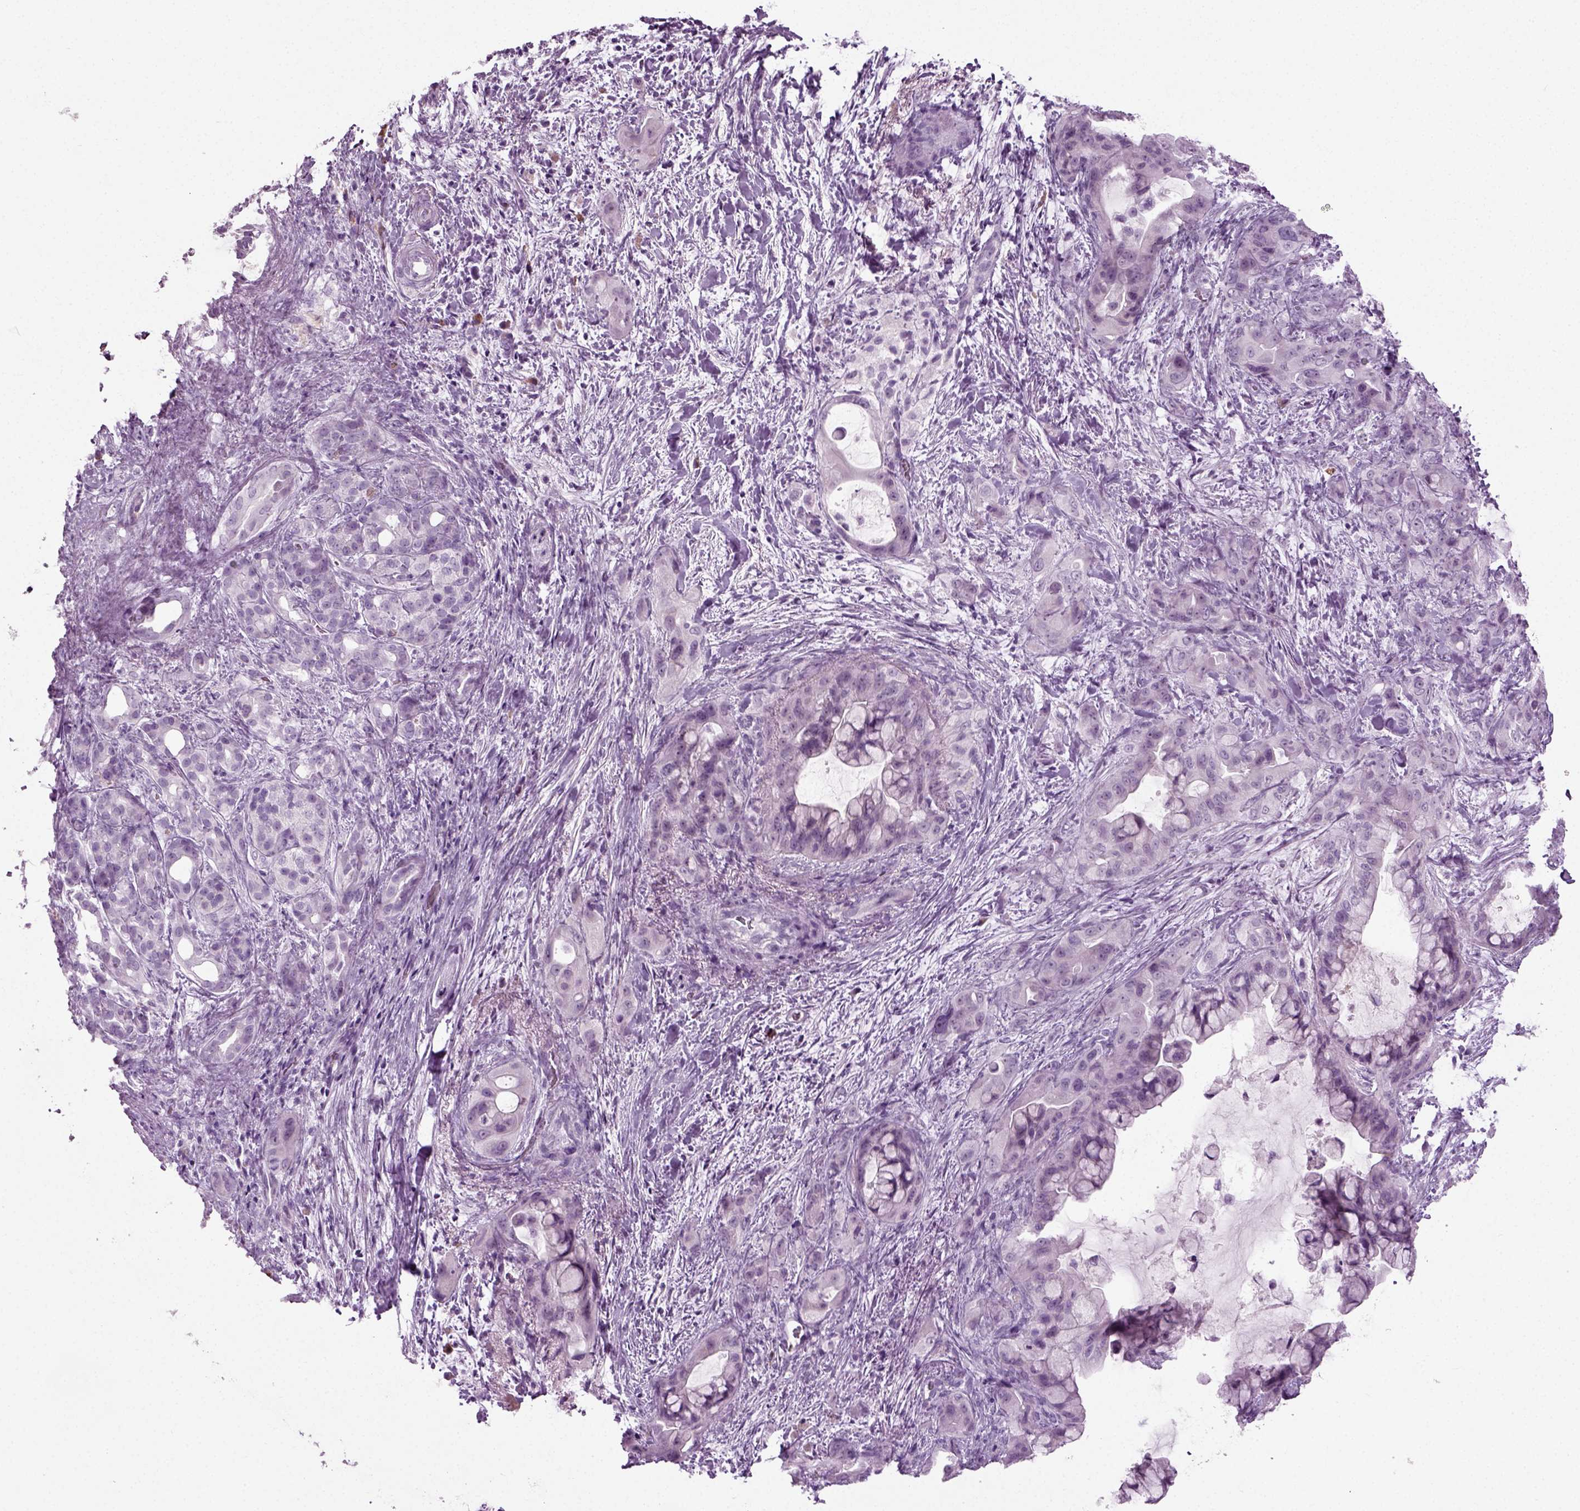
{"staining": {"intensity": "negative", "quantity": "none", "location": "none"}, "tissue": "pancreatic cancer", "cell_type": "Tumor cells", "image_type": "cancer", "snomed": [{"axis": "morphology", "description": "Adenocarcinoma, NOS"}, {"axis": "topography", "description": "Pancreas"}], "caption": "Pancreatic cancer was stained to show a protein in brown. There is no significant positivity in tumor cells.", "gene": "PRLH", "patient": {"sex": "male", "age": 71}}